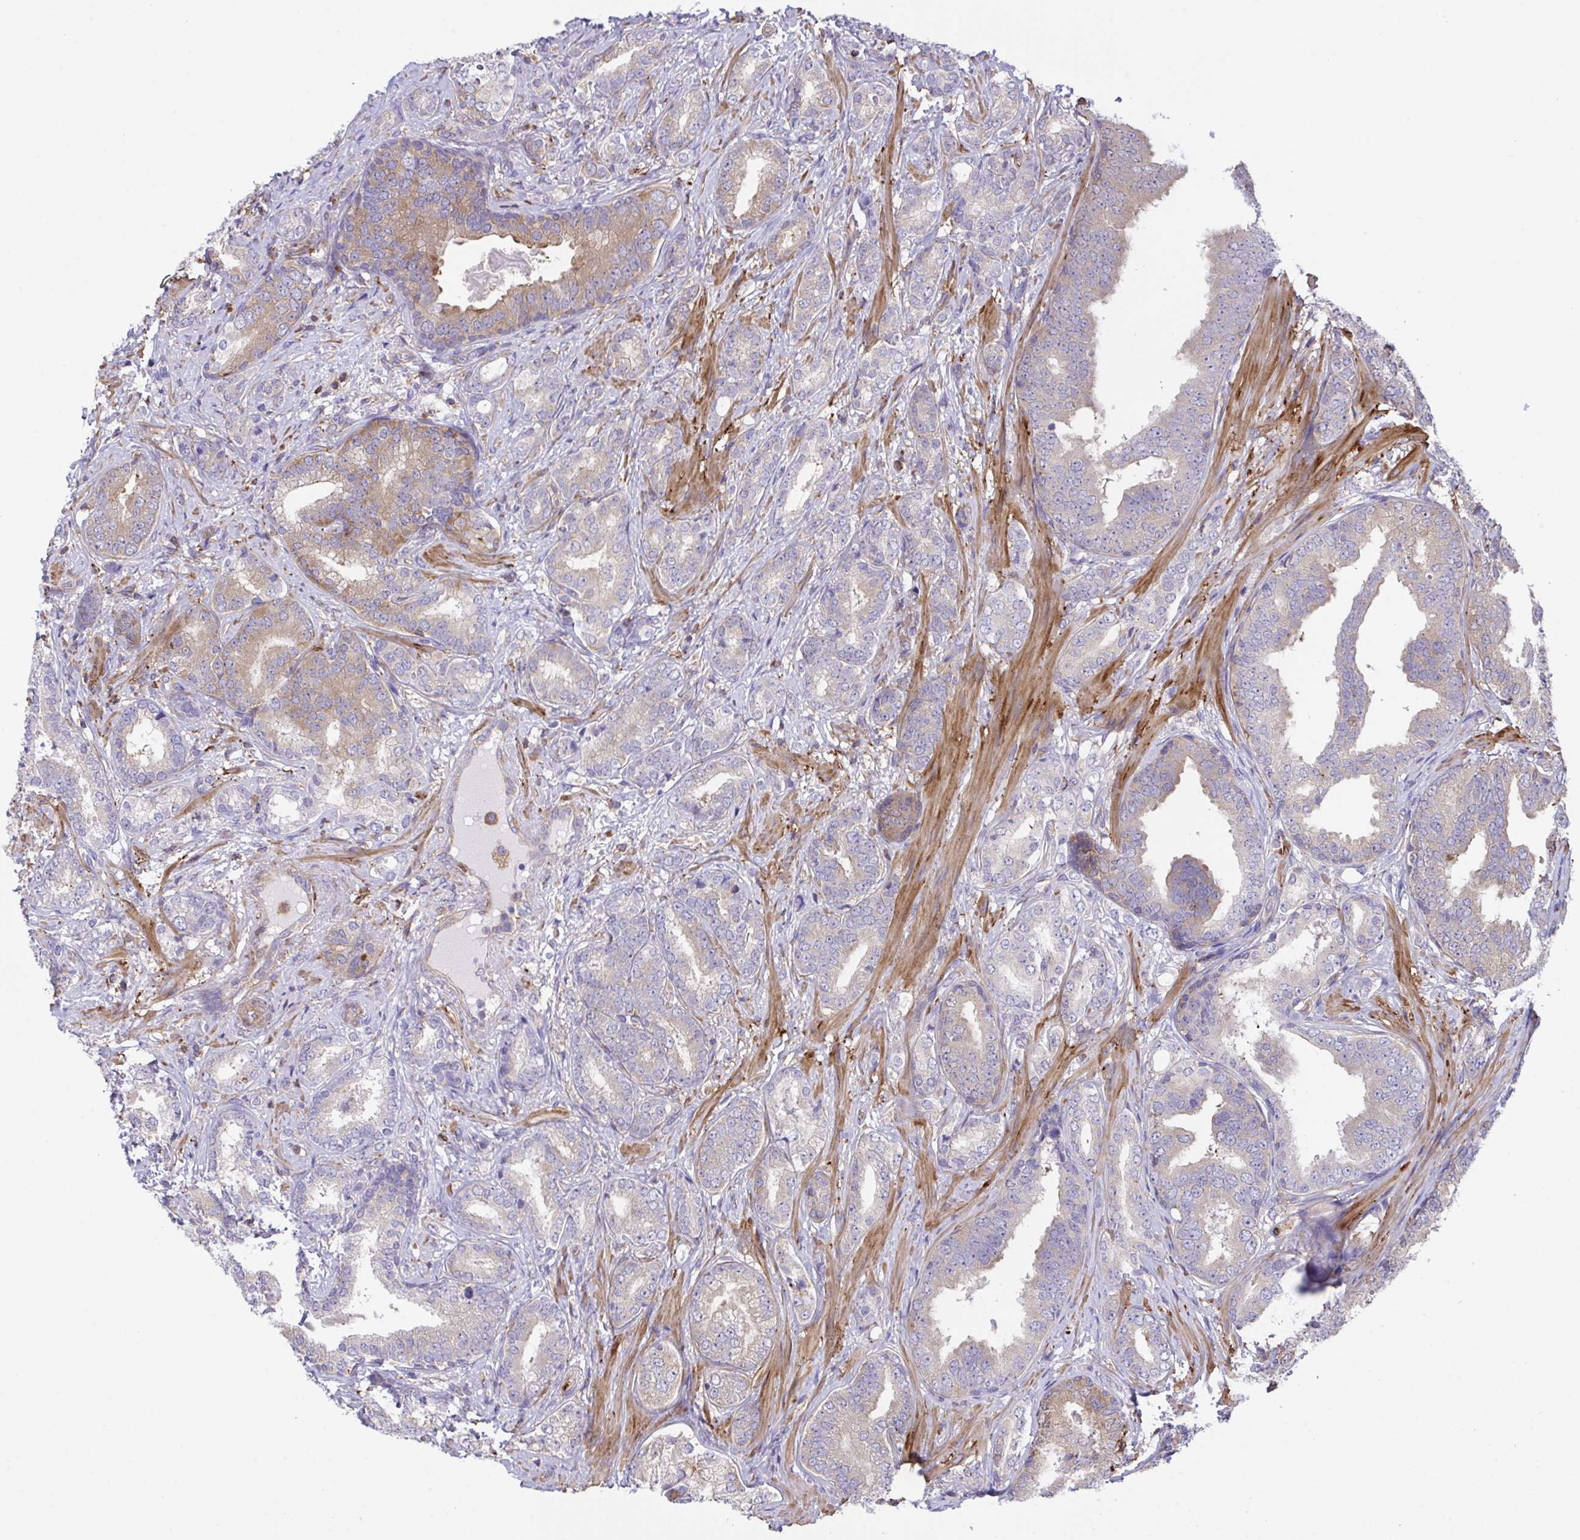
{"staining": {"intensity": "weak", "quantity": "25%-75%", "location": "cytoplasmic/membranous"}, "tissue": "prostate cancer", "cell_type": "Tumor cells", "image_type": "cancer", "snomed": [{"axis": "morphology", "description": "Adenocarcinoma, High grade"}, {"axis": "topography", "description": "Prostate"}], "caption": "An immunohistochemistry (IHC) image of neoplastic tissue is shown. Protein staining in brown highlights weak cytoplasmic/membranous positivity in prostate cancer within tumor cells.", "gene": "PPIH", "patient": {"sex": "male", "age": 62}}